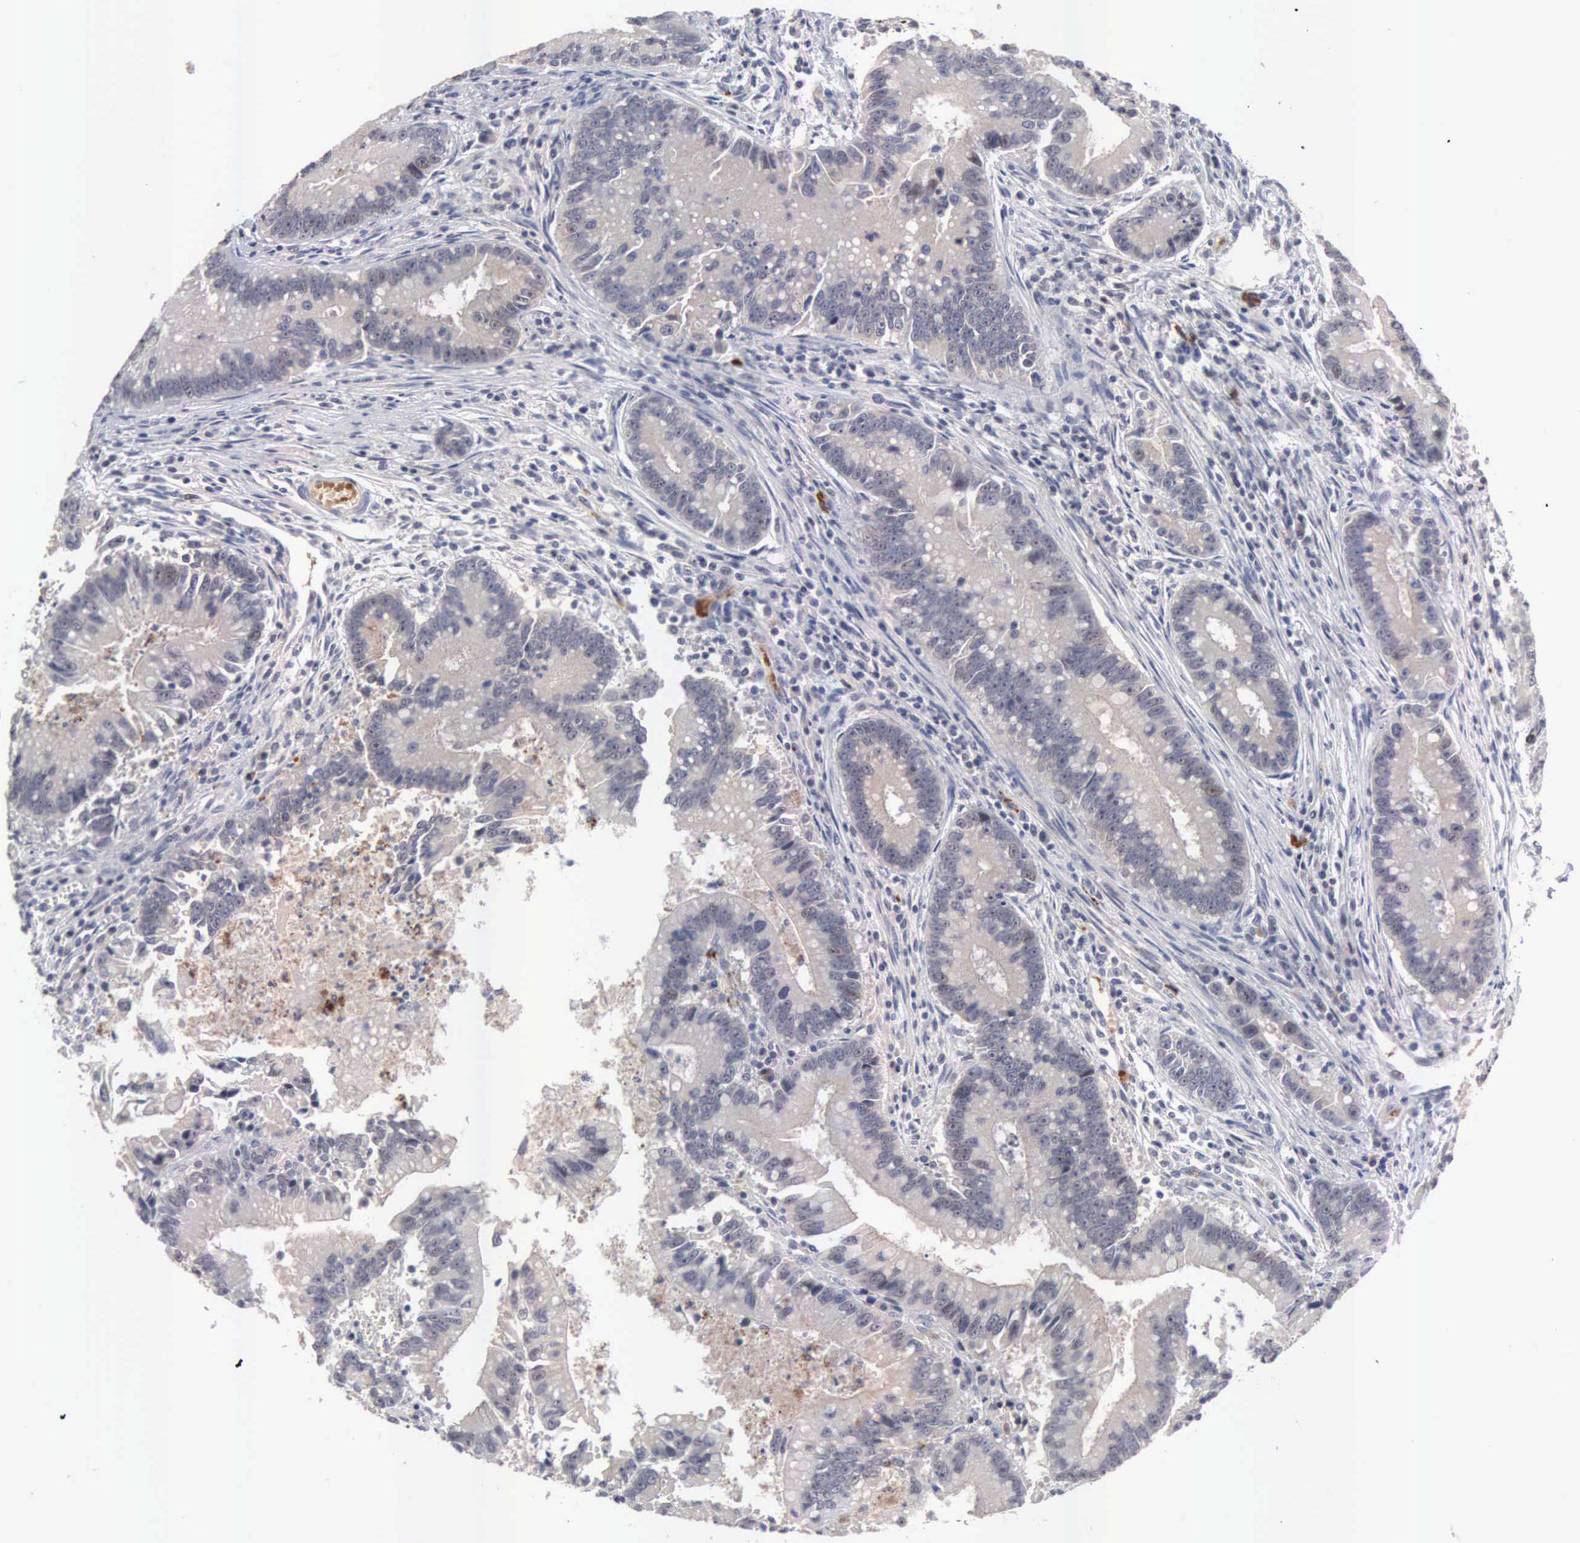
{"staining": {"intensity": "negative", "quantity": "none", "location": "none"}, "tissue": "colorectal cancer", "cell_type": "Tumor cells", "image_type": "cancer", "snomed": [{"axis": "morphology", "description": "Adenocarcinoma, NOS"}, {"axis": "topography", "description": "Rectum"}], "caption": "IHC of human adenocarcinoma (colorectal) displays no positivity in tumor cells.", "gene": "ACOT4", "patient": {"sex": "female", "age": 81}}